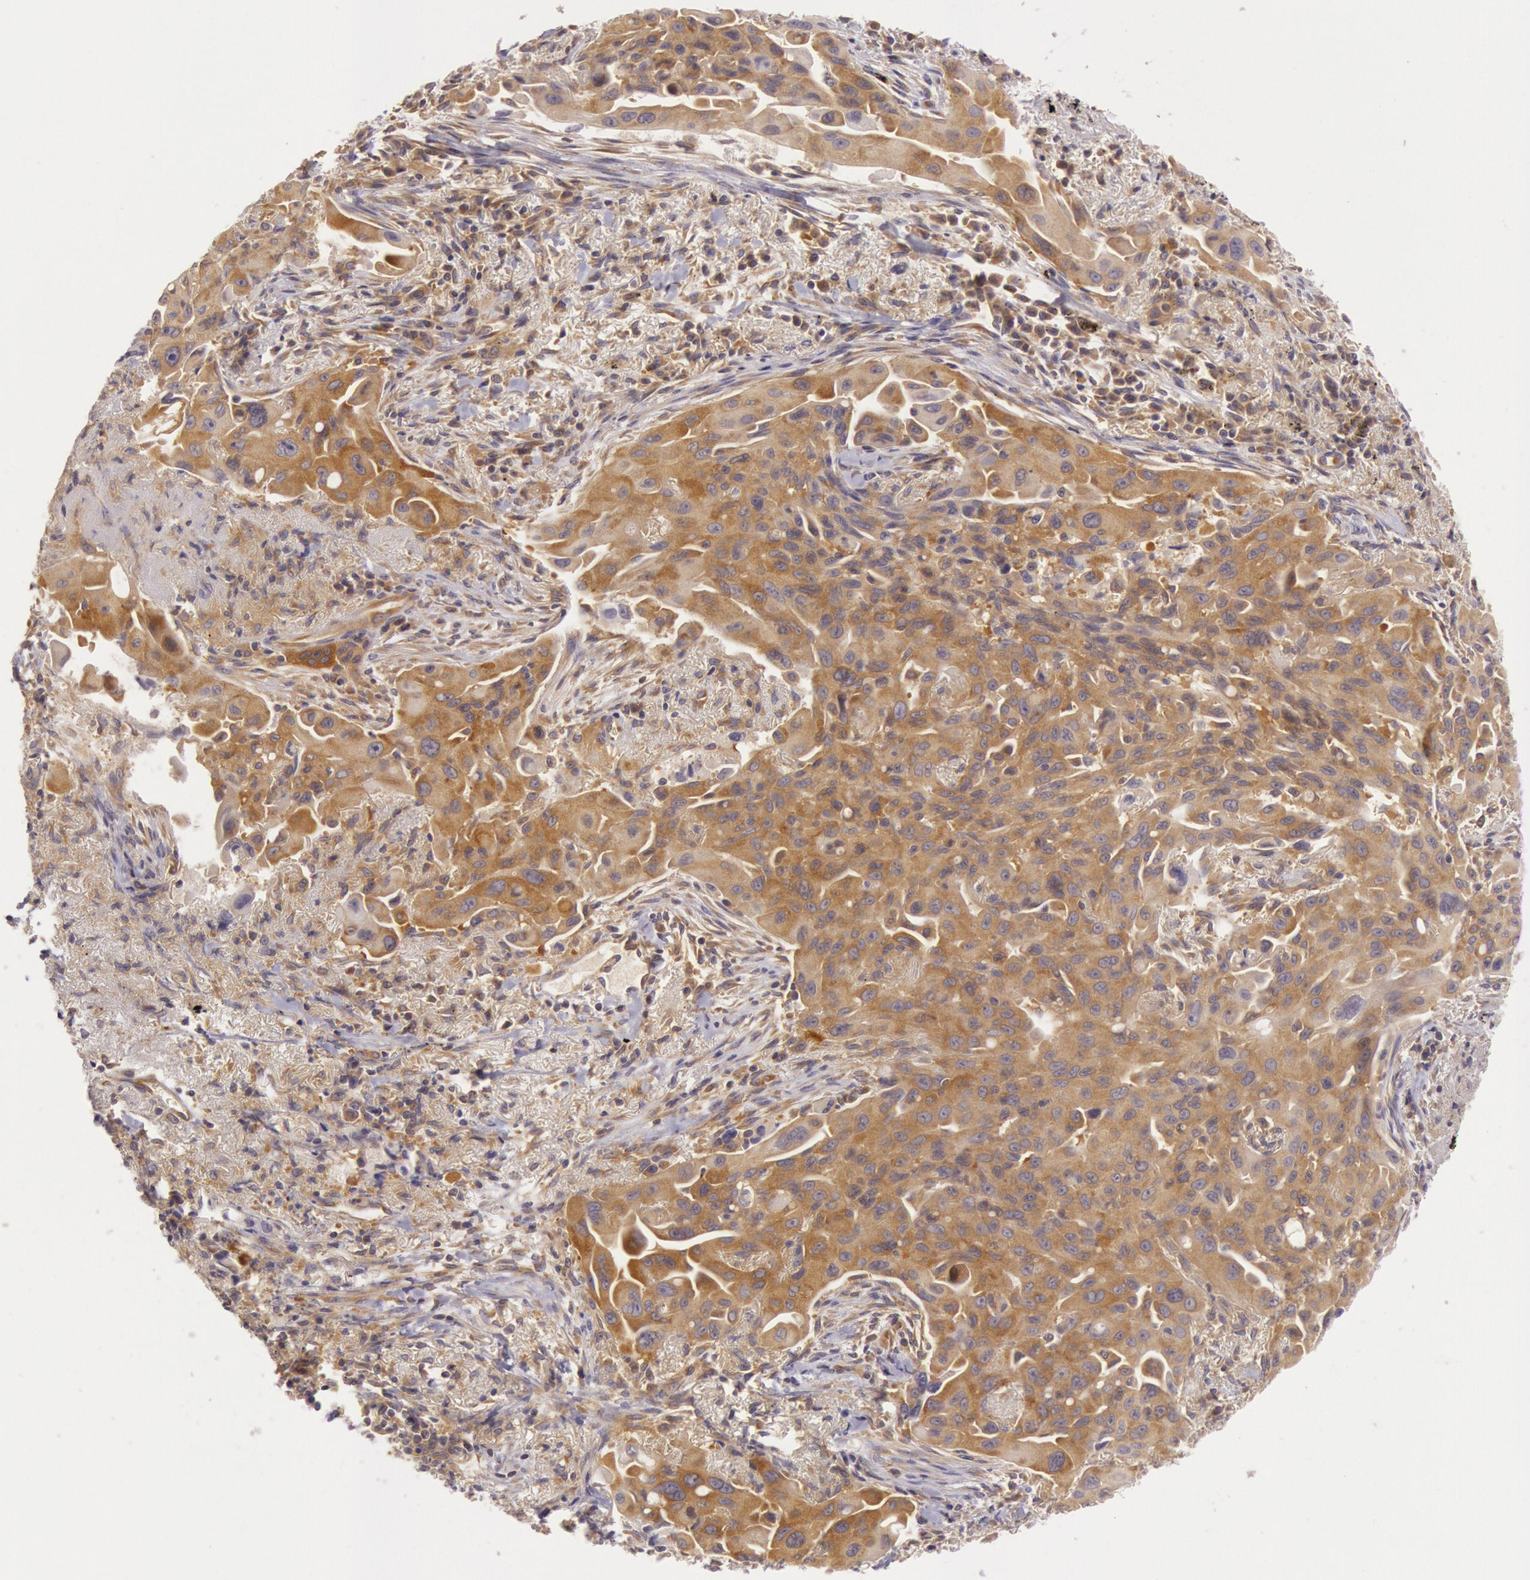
{"staining": {"intensity": "moderate", "quantity": ">75%", "location": "cytoplasmic/membranous"}, "tissue": "lung cancer", "cell_type": "Tumor cells", "image_type": "cancer", "snomed": [{"axis": "morphology", "description": "Adenocarcinoma, NOS"}, {"axis": "topography", "description": "Lung"}], "caption": "This histopathology image shows immunohistochemistry (IHC) staining of lung cancer, with medium moderate cytoplasmic/membranous staining in about >75% of tumor cells.", "gene": "CHUK", "patient": {"sex": "male", "age": 68}}